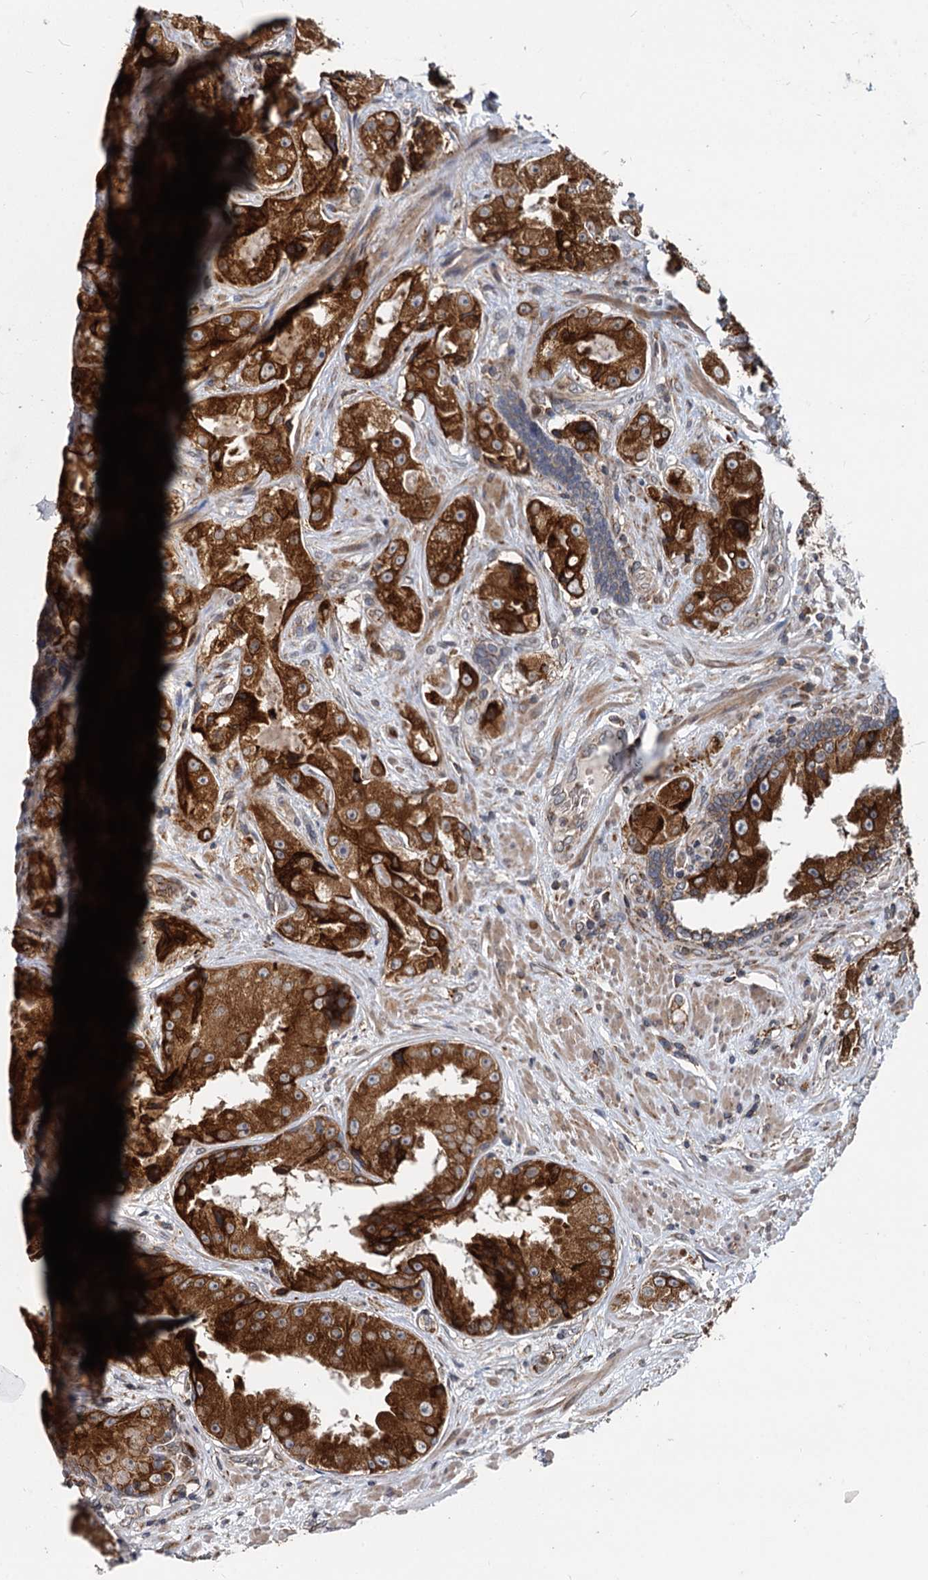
{"staining": {"intensity": "strong", "quantity": ">75%", "location": "cytoplasmic/membranous"}, "tissue": "prostate cancer", "cell_type": "Tumor cells", "image_type": "cancer", "snomed": [{"axis": "morphology", "description": "Adenocarcinoma, High grade"}, {"axis": "topography", "description": "Prostate"}], "caption": "Prostate high-grade adenocarcinoma tissue shows strong cytoplasmic/membranous expression in about >75% of tumor cells (DAB IHC, brown staining for protein, blue staining for nuclei).", "gene": "STIM1", "patient": {"sex": "male", "age": 73}}